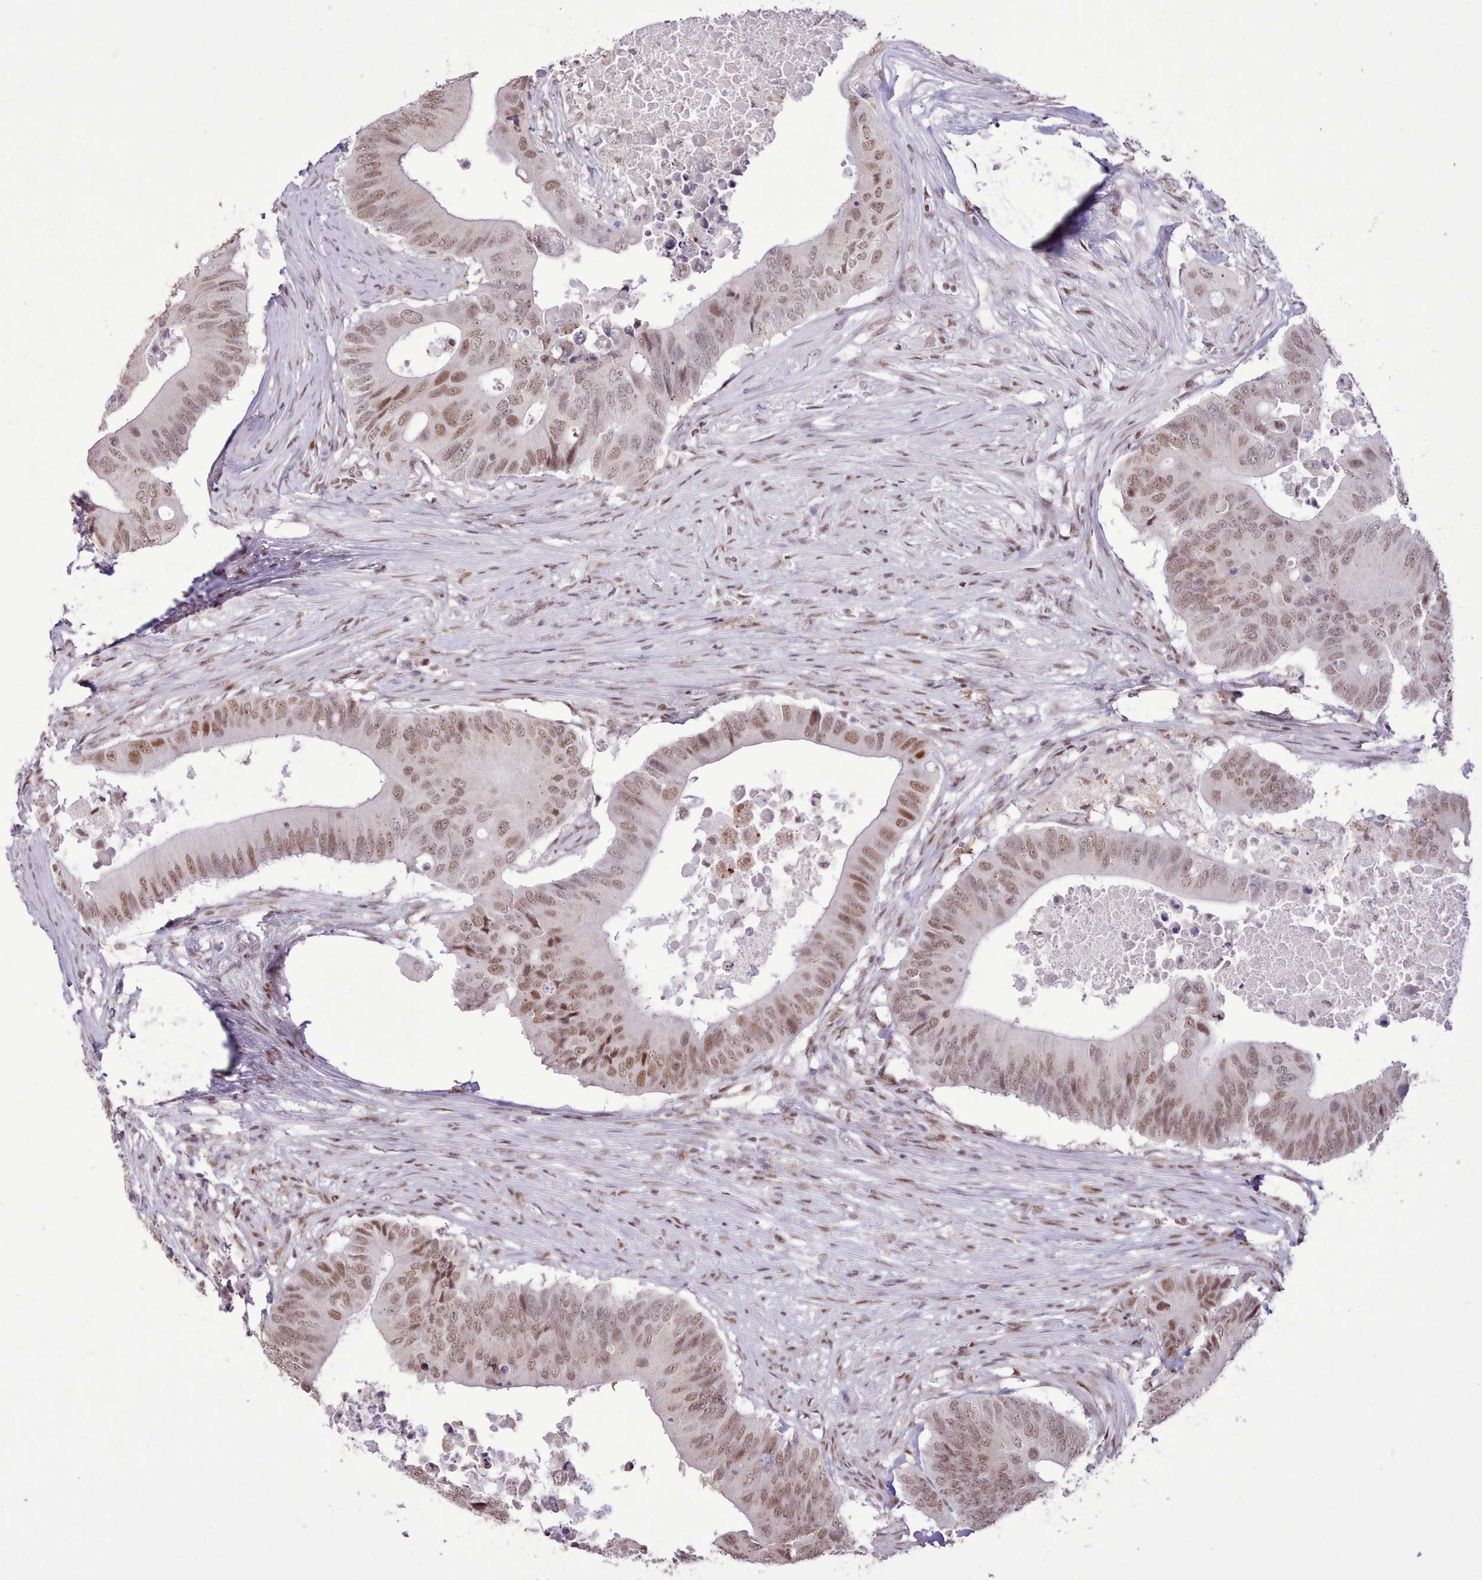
{"staining": {"intensity": "moderate", "quantity": ">75%", "location": "nuclear"}, "tissue": "colorectal cancer", "cell_type": "Tumor cells", "image_type": "cancer", "snomed": [{"axis": "morphology", "description": "Adenocarcinoma, NOS"}, {"axis": "topography", "description": "Colon"}], "caption": "Moderate nuclear staining for a protein is seen in approximately >75% of tumor cells of colorectal cancer (adenocarcinoma) using IHC.", "gene": "TAF15", "patient": {"sex": "male", "age": 71}}